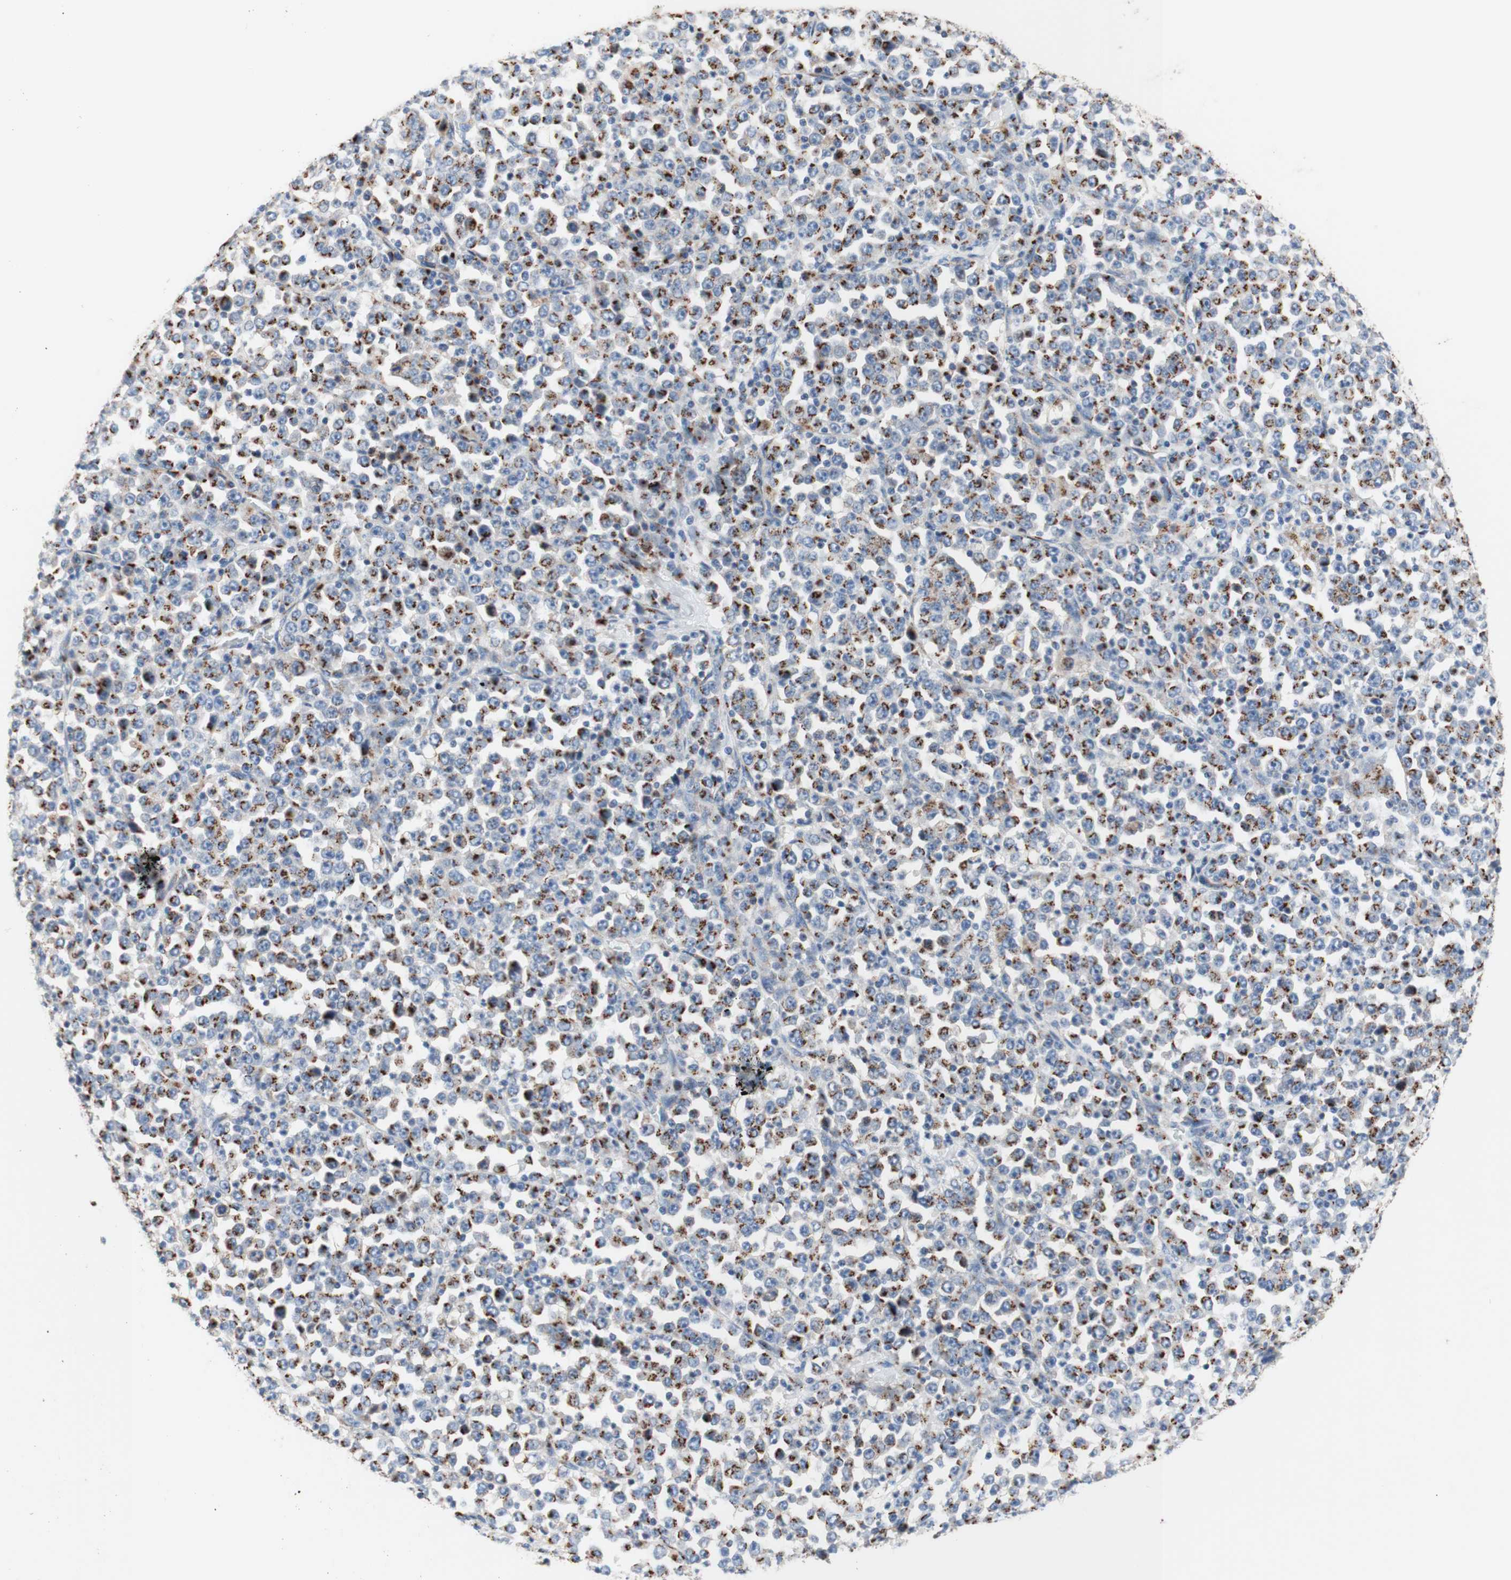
{"staining": {"intensity": "moderate", "quantity": "25%-75%", "location": "cytoplasmic/membranous"}, "tissue": "stomach cancer", "cell_type": "Tumor cells", "image_type": "cancer", "snomed": [{"axis": "morphology", "description": "Normal tissue, NOS"}, {"axis": "morphology", "description": "Adenocarcinoma, NOS"}, {"axis": "topography", "description": "Stomach, upper"}, {"axis": "topography", "description": "Stomach"}], "caption": "The image reveals staining of stomach cancer (adenocarcinoma), revealing moderate cytoplasmic/membranous protein staining (brown color) within tumor cells. The protein is stained brown, and the nuclei are stained in blue (DAB IHC with brightfield microscopy, high magnification).", "gene": "GALNT2", "patient": {"sex": "male", "age": 59}}